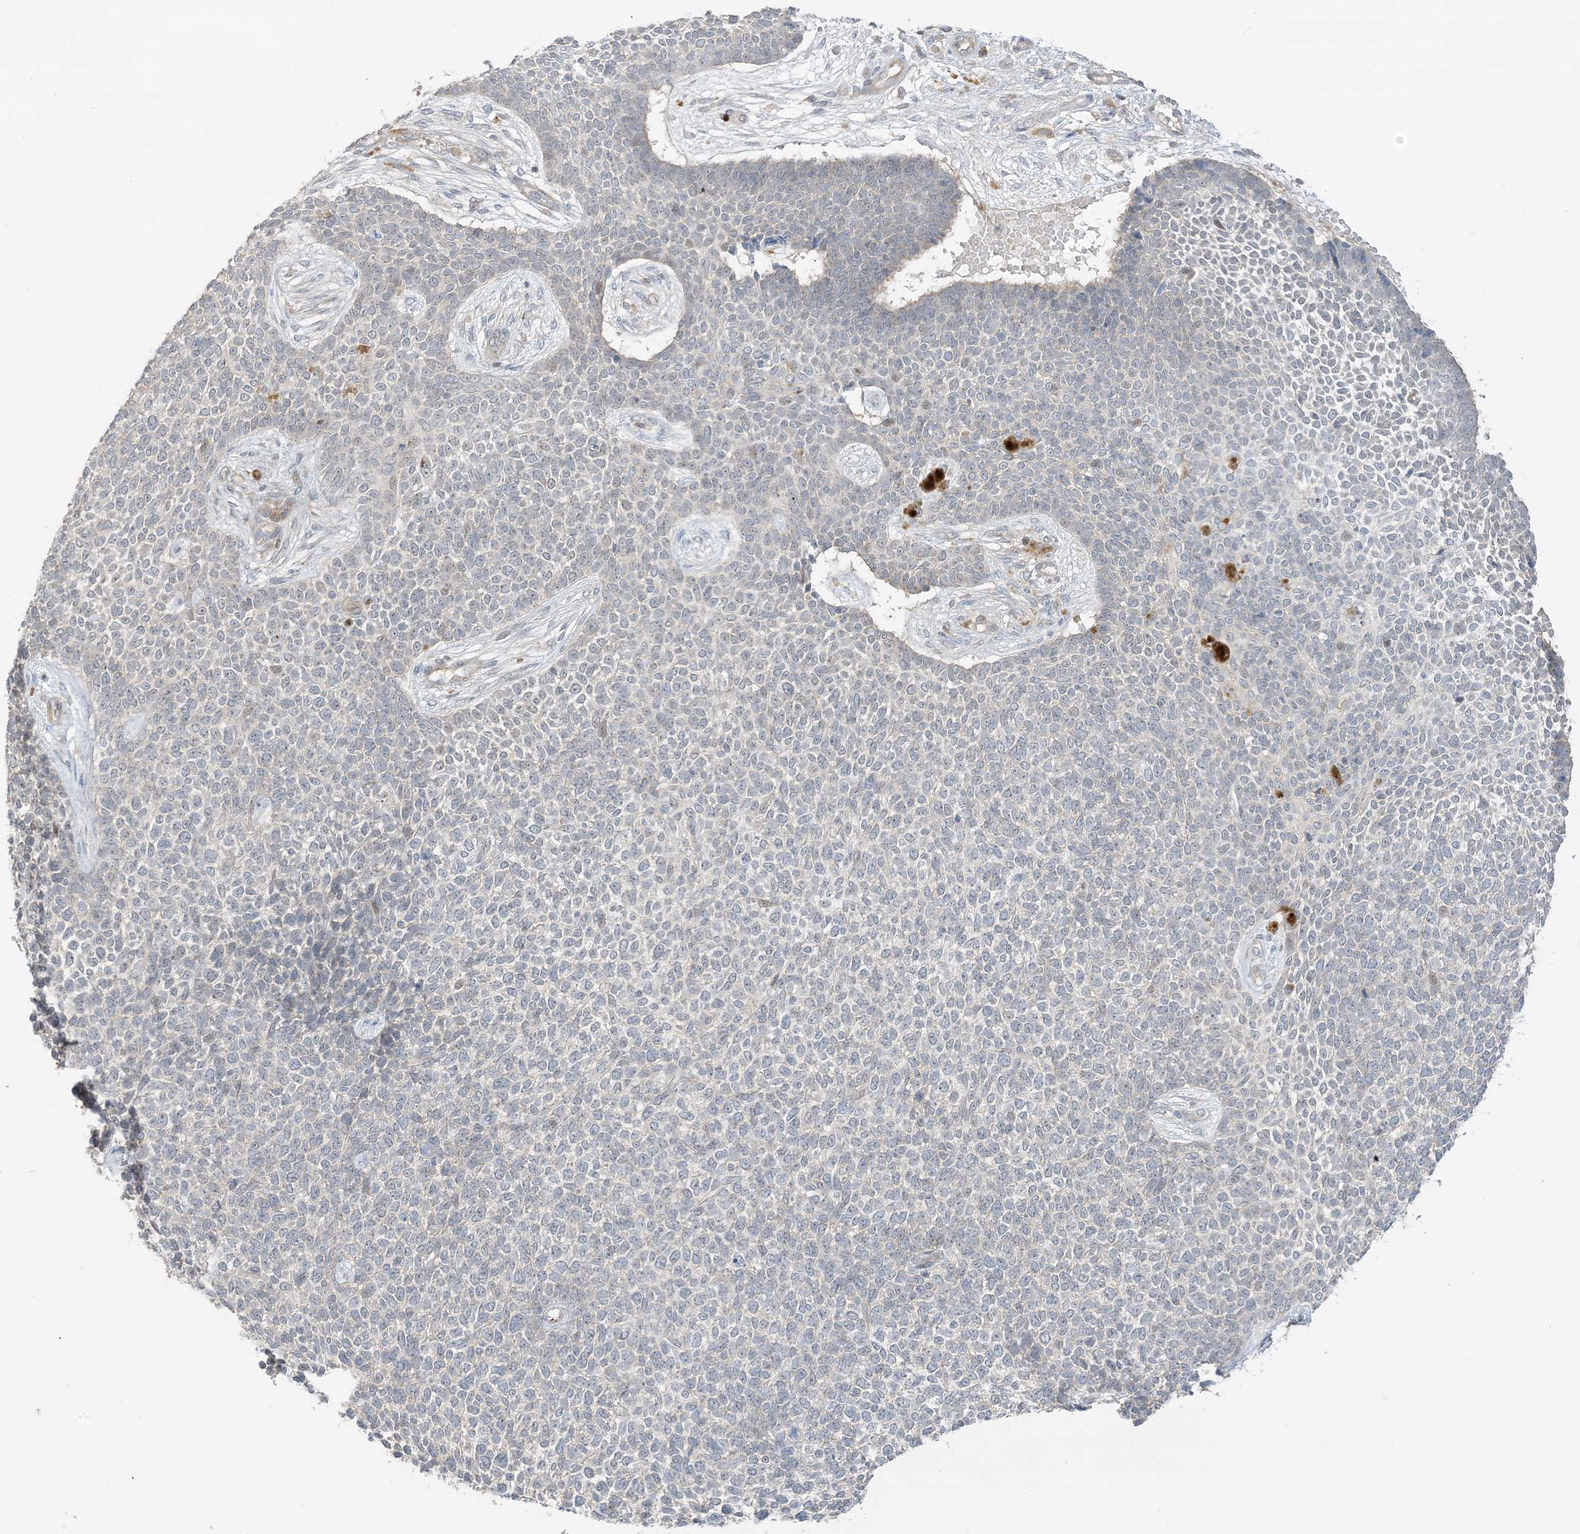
{"staining": {"intensity": "negative", "quantity": "none", "location": "none"}, "tissue": "skin cancer", "cell_type": "Tumor cells", "image_type": "cancer", "snomed": [{"axis": "morphology", "description": "Basal cell carcinoma"}, {"axis": "topography", "description": "Skin"}], "caption": "Immunohistochemistry (IHC) histopathology image of neoplastic tissue: human skin cancer (basal cell carcinoma) stained with DAB exhibits no significant protein positivity in tumor cells.", "gene": "ETAA1", "patient": {"sex": "female", "age": 84}}